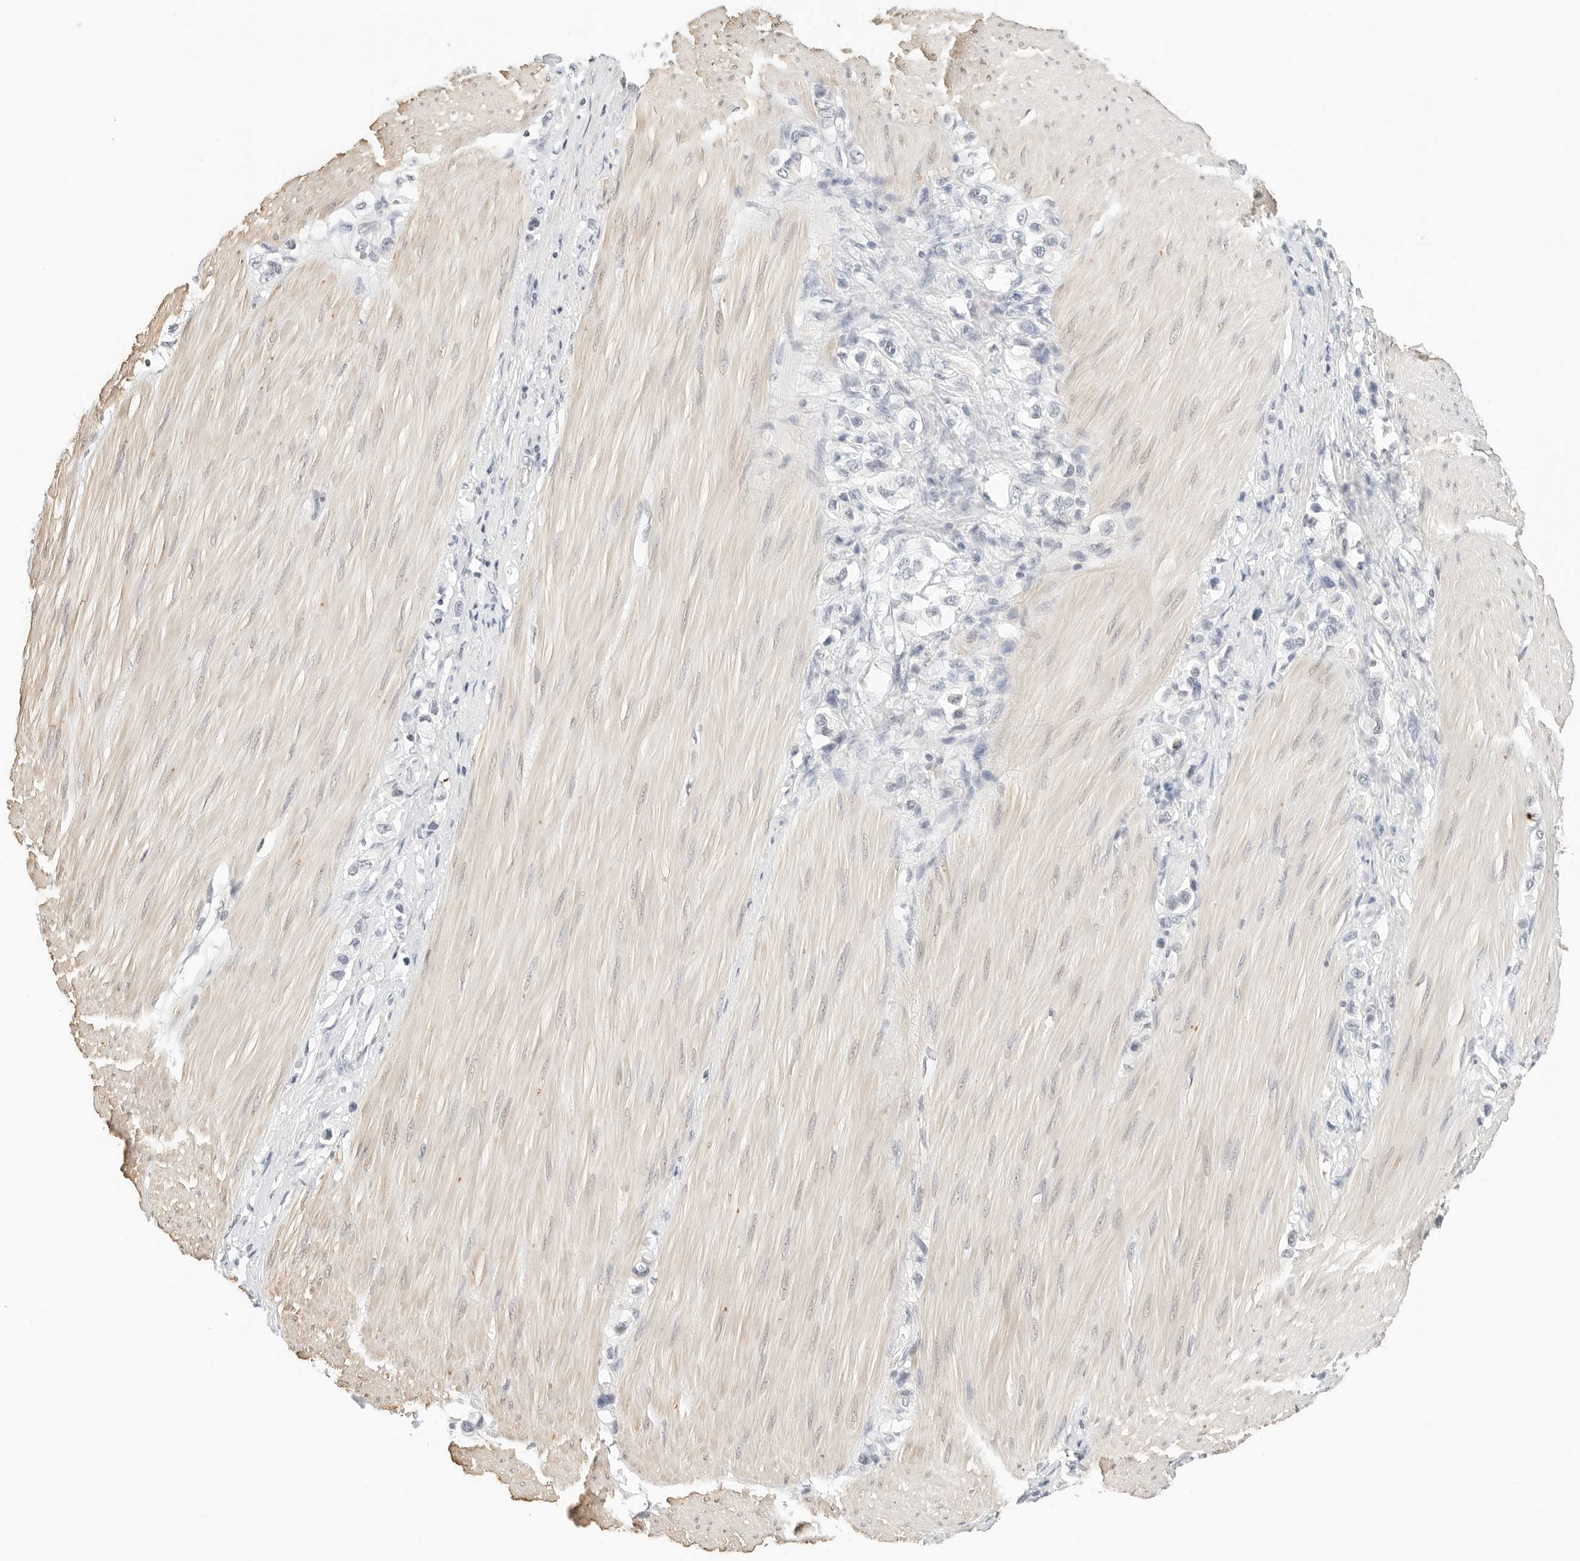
{"staining": {"intensity": "negative", "quantity": "none", "location": "none"}, "tissue": "stomach cancer", "cell_type": "Tumor cells", "image_type": "cancer", "snomed": [{"axis": "morphology", "description": "Adenocarcinoma, NOS"}, {"axis": "topography", "description": "Stomach"}], "caption": "An IHC micrograph of stomach cancer (adenocarcinoma) is shown. There is no staining in tumor cells of stomach cancer (adenocarcinoma).", "gene": "PKDCC", "patient": {"sex": "female", "age": 65}}